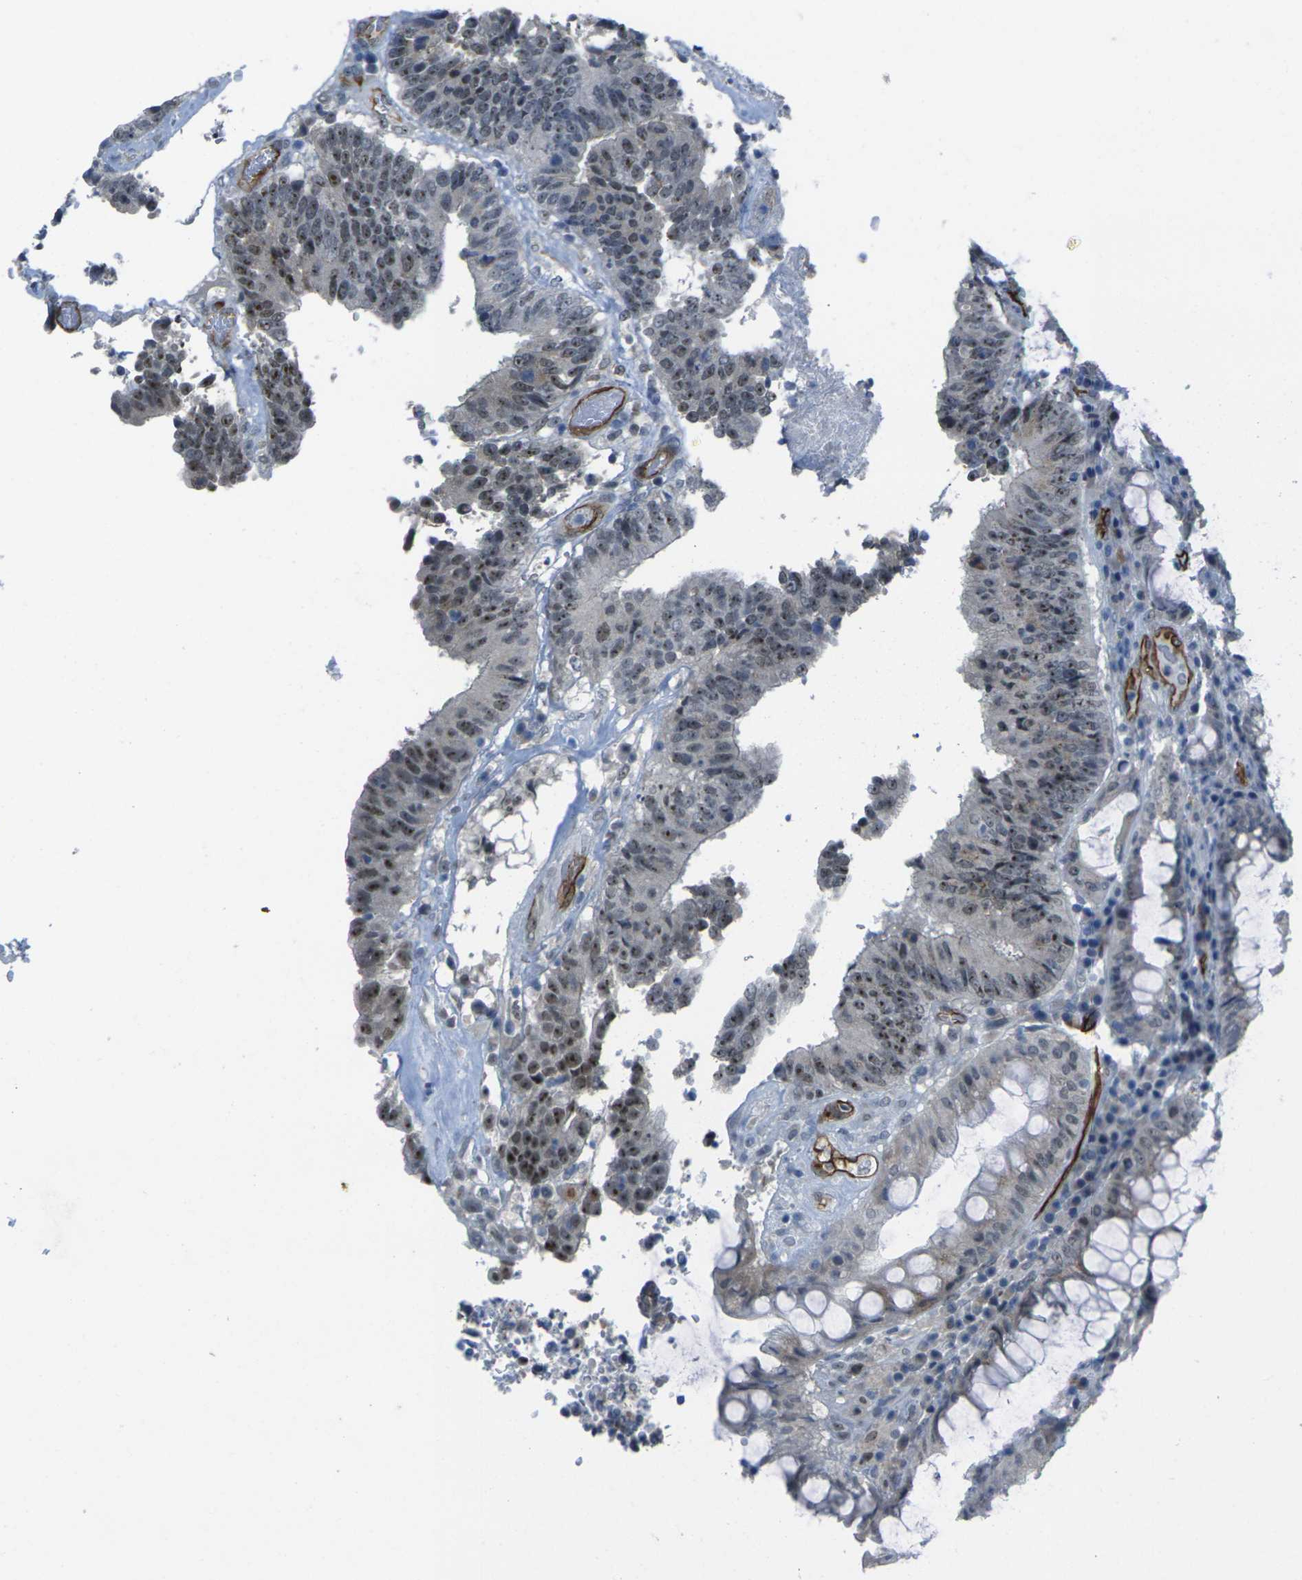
{"staining": {"intensity": "moderate", "quantity": ">75%", "location": "nuclear"}, "tissue": "colorectal cancer", "cell_type": "Tumor cells", "image_type": "cancer", "snomed": [{"axis": "morphology", "description": "Adenocarcinoma, NOS"}, {"axis": "topography", "description": "Rectum"}], "caption": "This histopathology image displays colorectal adenocarcinoma stained with immunohistochemistry (IHC) to label a protein in brown. The nuclear of tumor cells show moderate positivity for the protein. Nuclei are counter-stained blue.", "gene": "HSPA12B", "patient": {"sex": "male", "age": 72}}